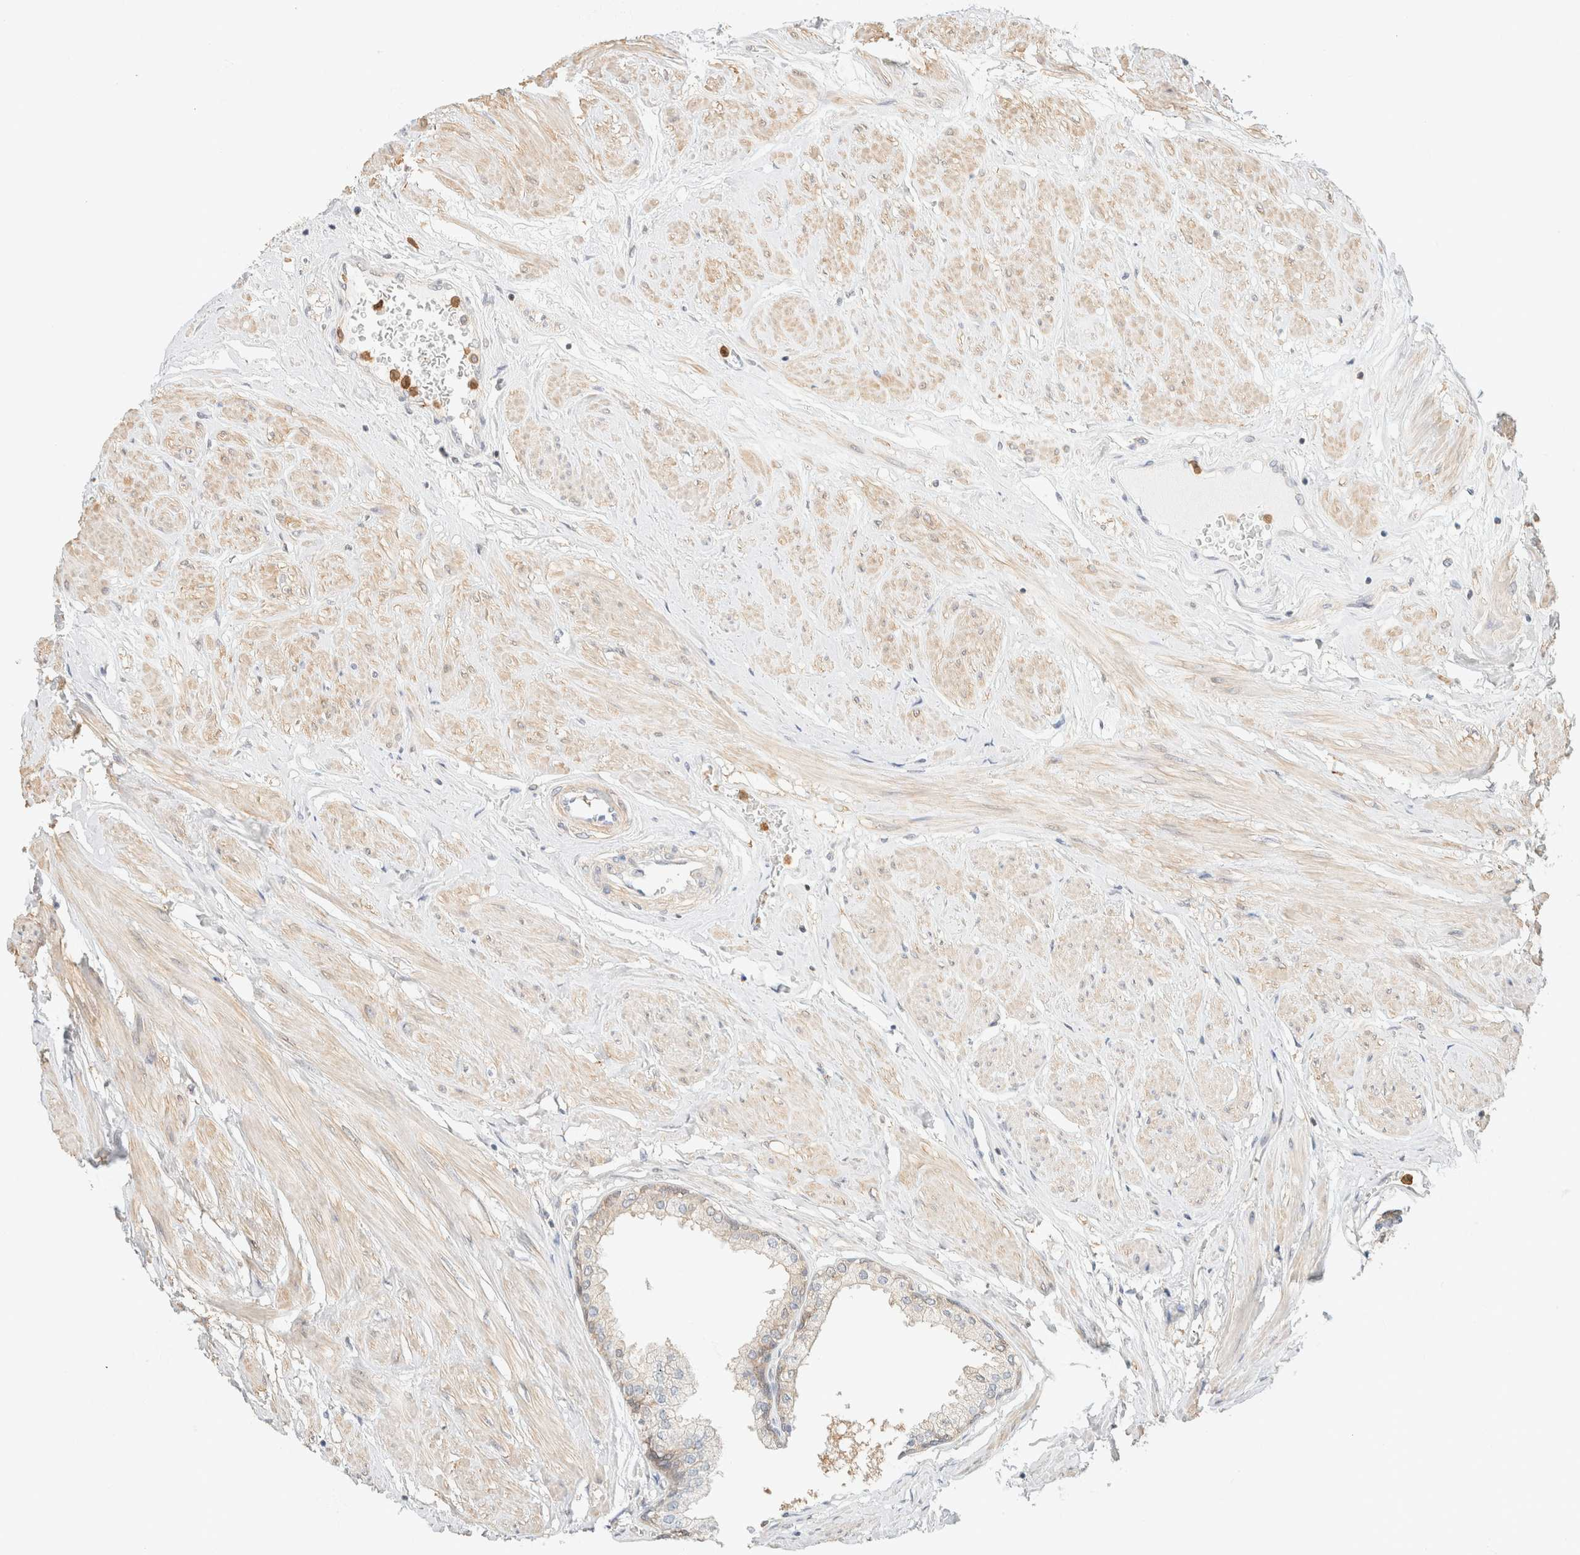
{"staining": {"intensity": "moderate", "quantity": "25%-75%", "location": "cytoplasmic/membranous"}, "tissue": "seminal vesicle", "cell_type": "Glandular cells", "image_type": "normal", "snomed": [{"axis": "morphology", "description": "Normal tissue, NOS"}, {"axis": "topography", "description": "Prostate"}, {"axis": "topography", "description": "Seminal veicle"}], "caption": "Protein expression analysis of normal seminal vesicle displays moderate cytoplasmic/membranous expression in about 25%-75% of glandular cells.", "gene": "GPI", "patient": {"sex": "male", "age": 60}}